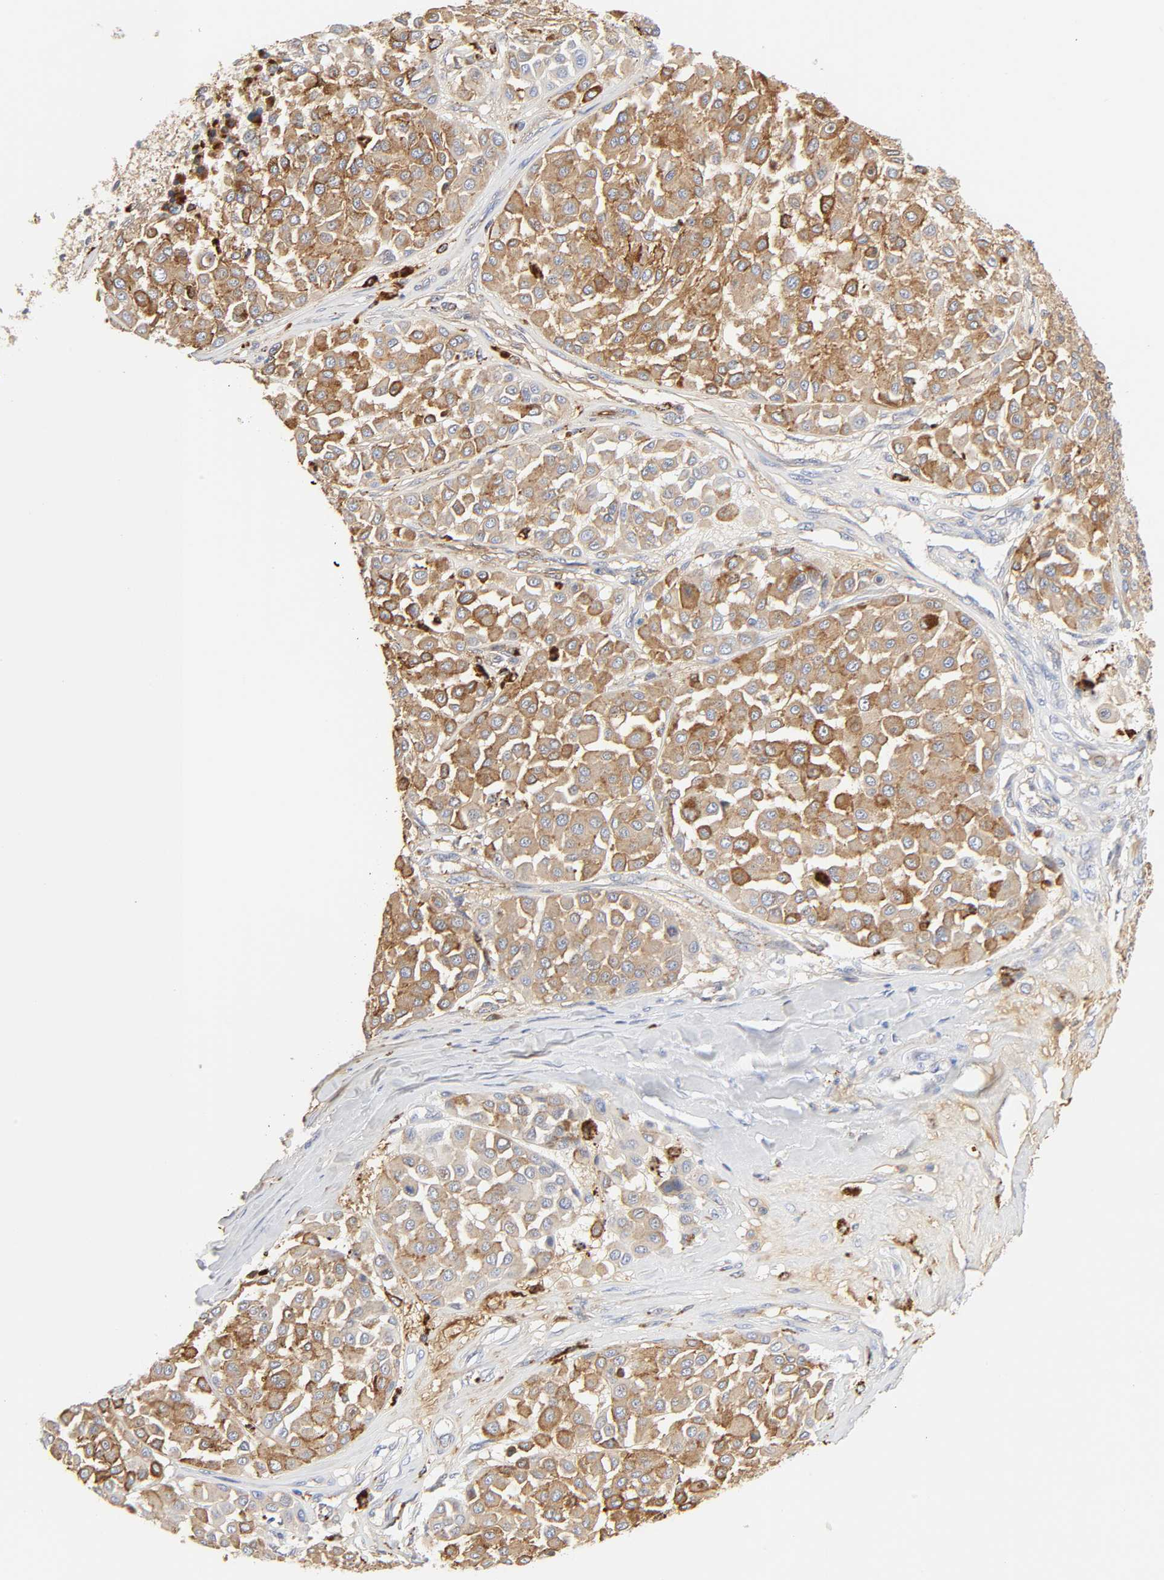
{"staining": {"intensity": "moderate", "quantity": ">75%", "location": "cytoplasmic/membranous"}, "tissue": "melanoma", "cell_type": "Tumor cells", "image_type": "cancer", "snomed": [{"axis": "morphology", "description": "Malignant melanoma, Metastatic site"}, {"axis": "topography", "description": "Soft tissue"}], "caption": "Immunohistochemical staining of malignant melanoma (metastatic site) displays medium levels of moderate cytoplasmic/membranous protein expression in about >75% of tumor cells.", "gene": "MAGEB17", "patient": {"sex": "male", "age": 41}}